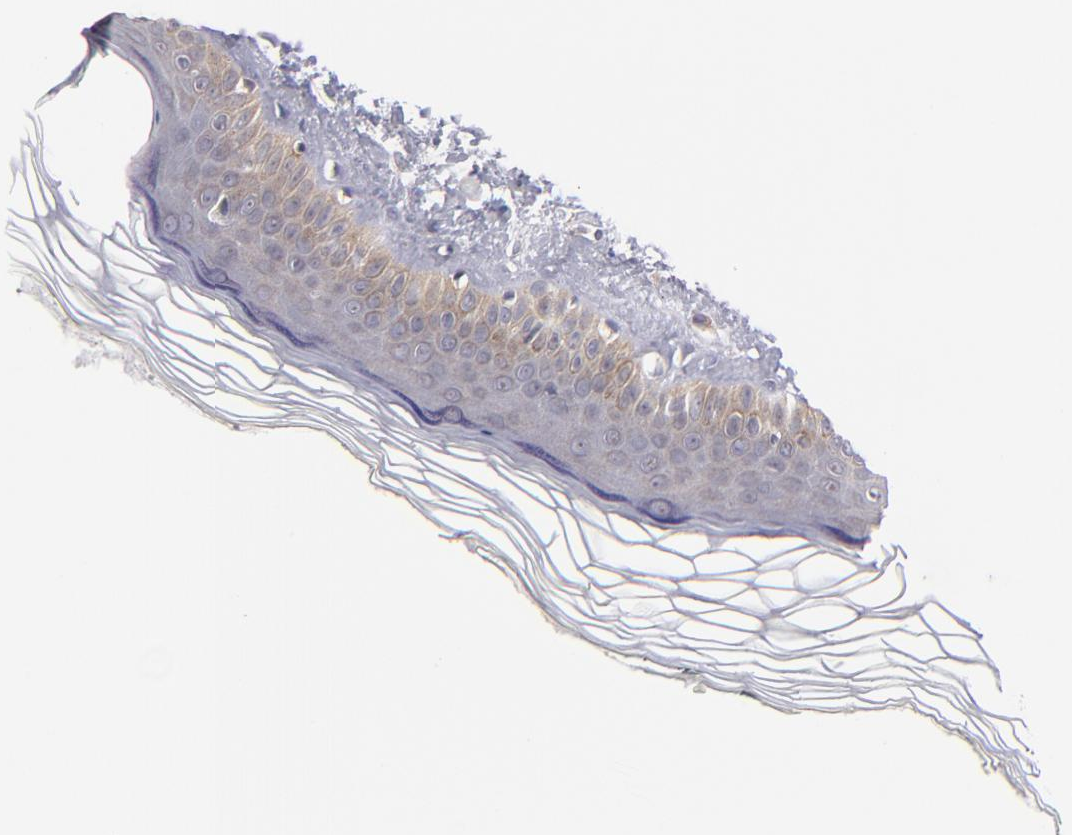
{"staining": {"intensity": "weak", "quantity": ">75%", "location": "cytoplasmic/membranous"}, "tissue": "skin", "cell_type": "Fibroblasts", "image_type": "normal", "snomed": [{"axis": "morphology", "description": "Normal tissue, NOS"}, {"axis": "topography", "description": "Skin"}], "caption": "A brown stain shows weak cytoplasmic/membranous staining of a protein in fibroblasts of normal skin.", "gene": "EIF3L", "patient": {"sex": "female", "age": 19}}